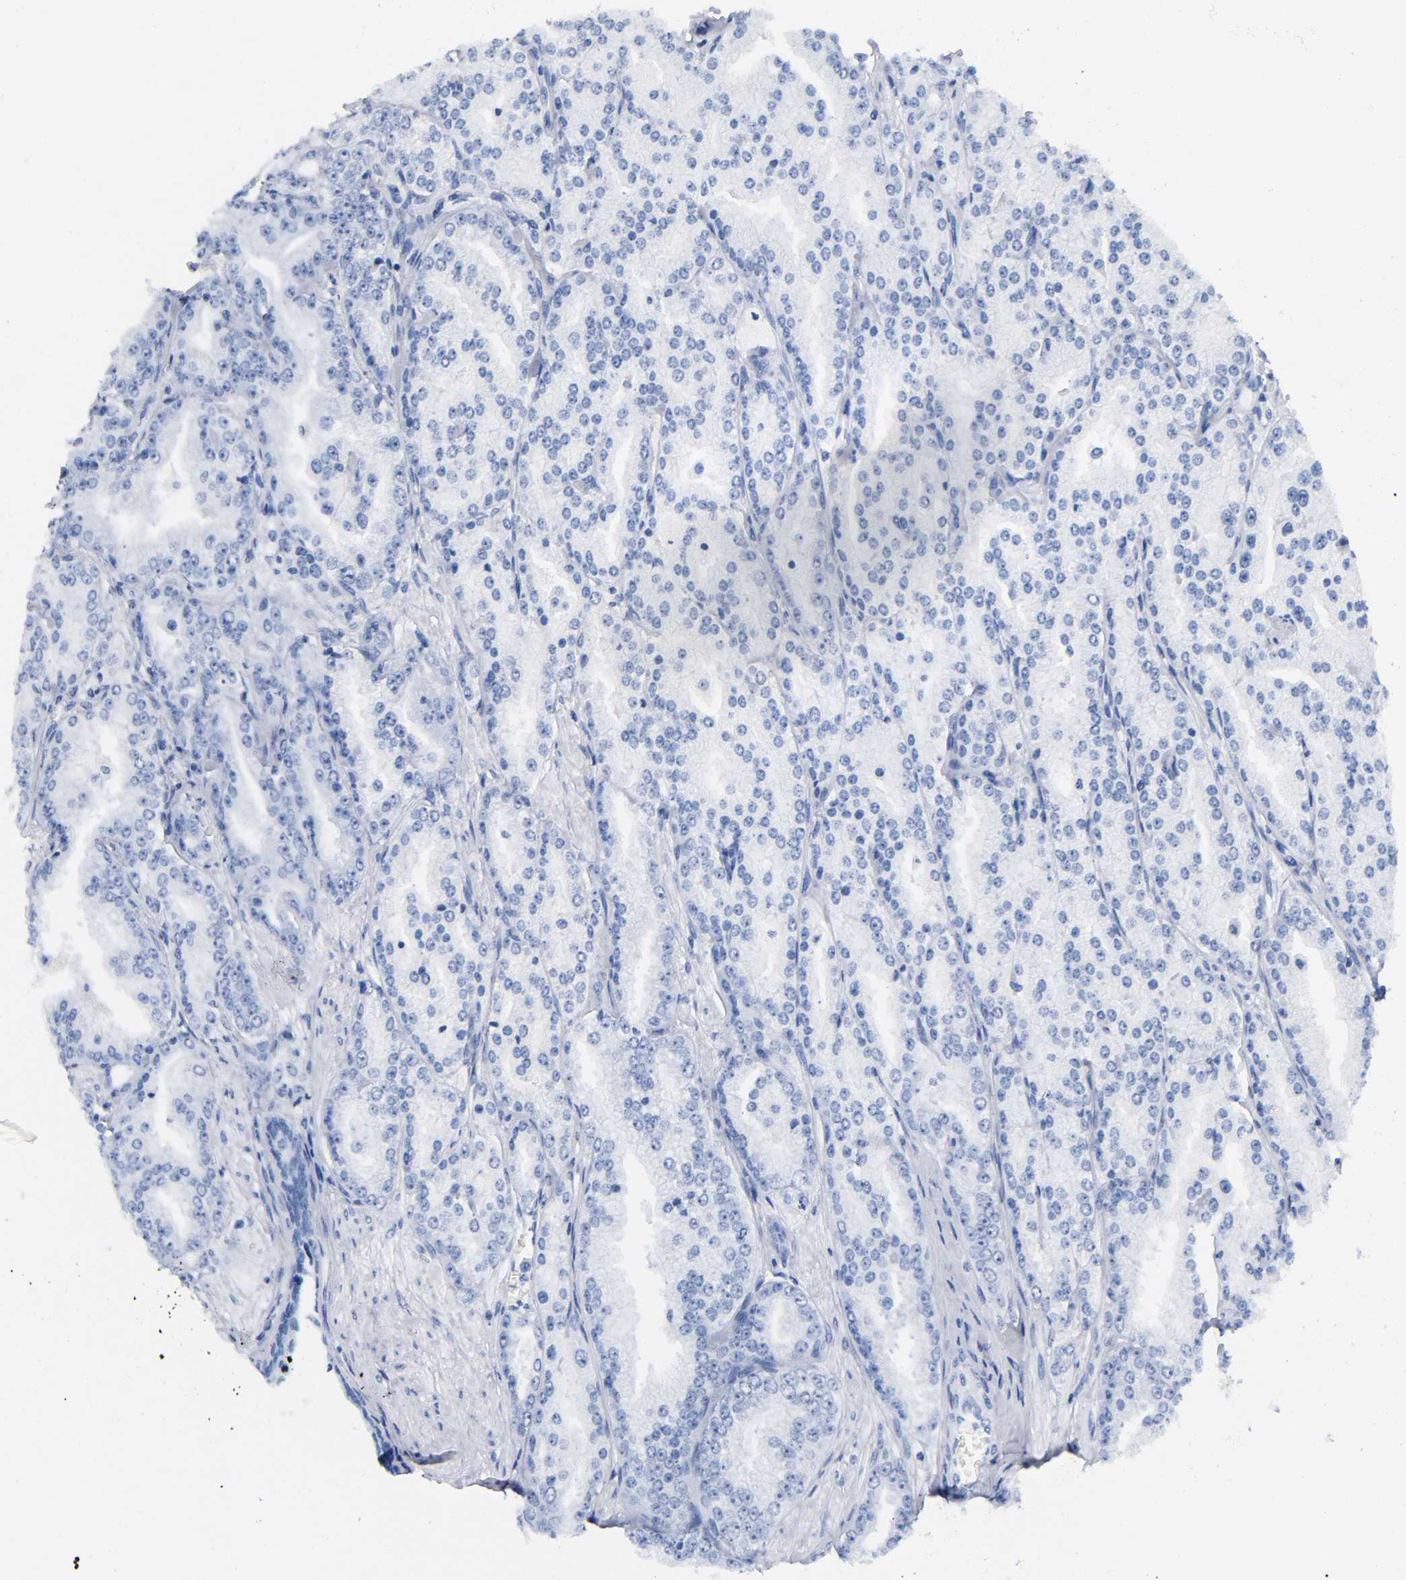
{"staining": {"intensity": "negative", "quantity": "none", "location": "none"}, "tissue": "prostate cancer", "cell_type": "Tumor cells", "image_type": "cancer", "snomed": [{"axis": "morphology", "description": "Adenocarcinoma, High grade"}, {"axis": "topography", "description": "Prostate"}], "caption": "Immunohistochemistry (IHC) photomicrograph of human prostate cancer (high-grade adenocarcinoma) stained for a protein (brown), which displays no staining in tumor cells.", "gene": "UBTF", "patient": {"sex": "male", "age": 61}}